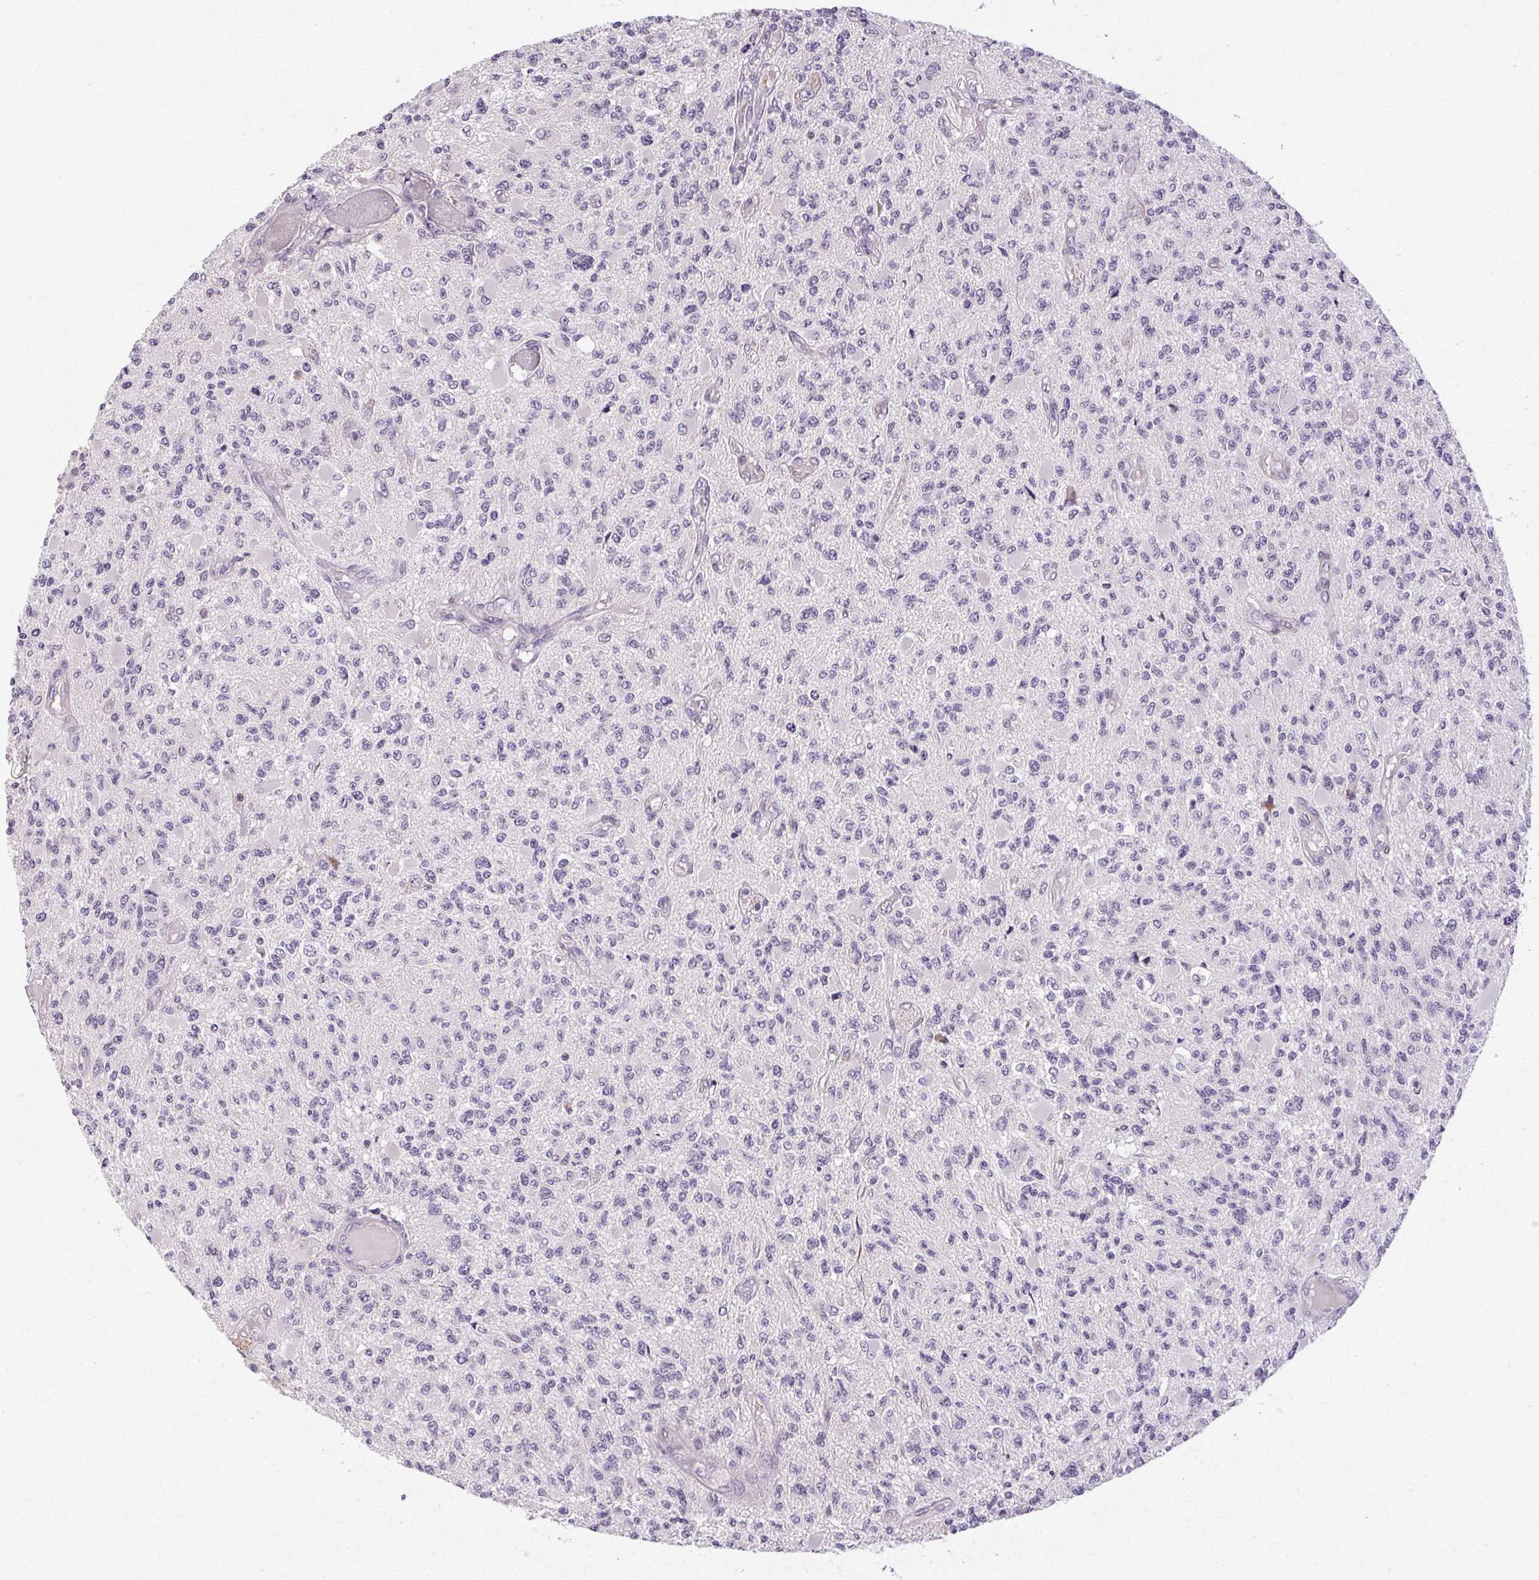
{"staining": {"intensity": "negative", "quantity": "none", "location": "none"}, "tissue": "glioma", "cell_type": "Tumor cells", "image_type": "cancer", "snomed": [{"axis": "morphology", "description": "Glioma, malignant, High grade"}, {"axis": "topography", "description": "Brain"}], "caption": "Tumor cells are negative for brown protein staining in high-grade glioma (malignant).", "gene": "TMEM52B", "patient": {"sex": "female", "age": 63}}